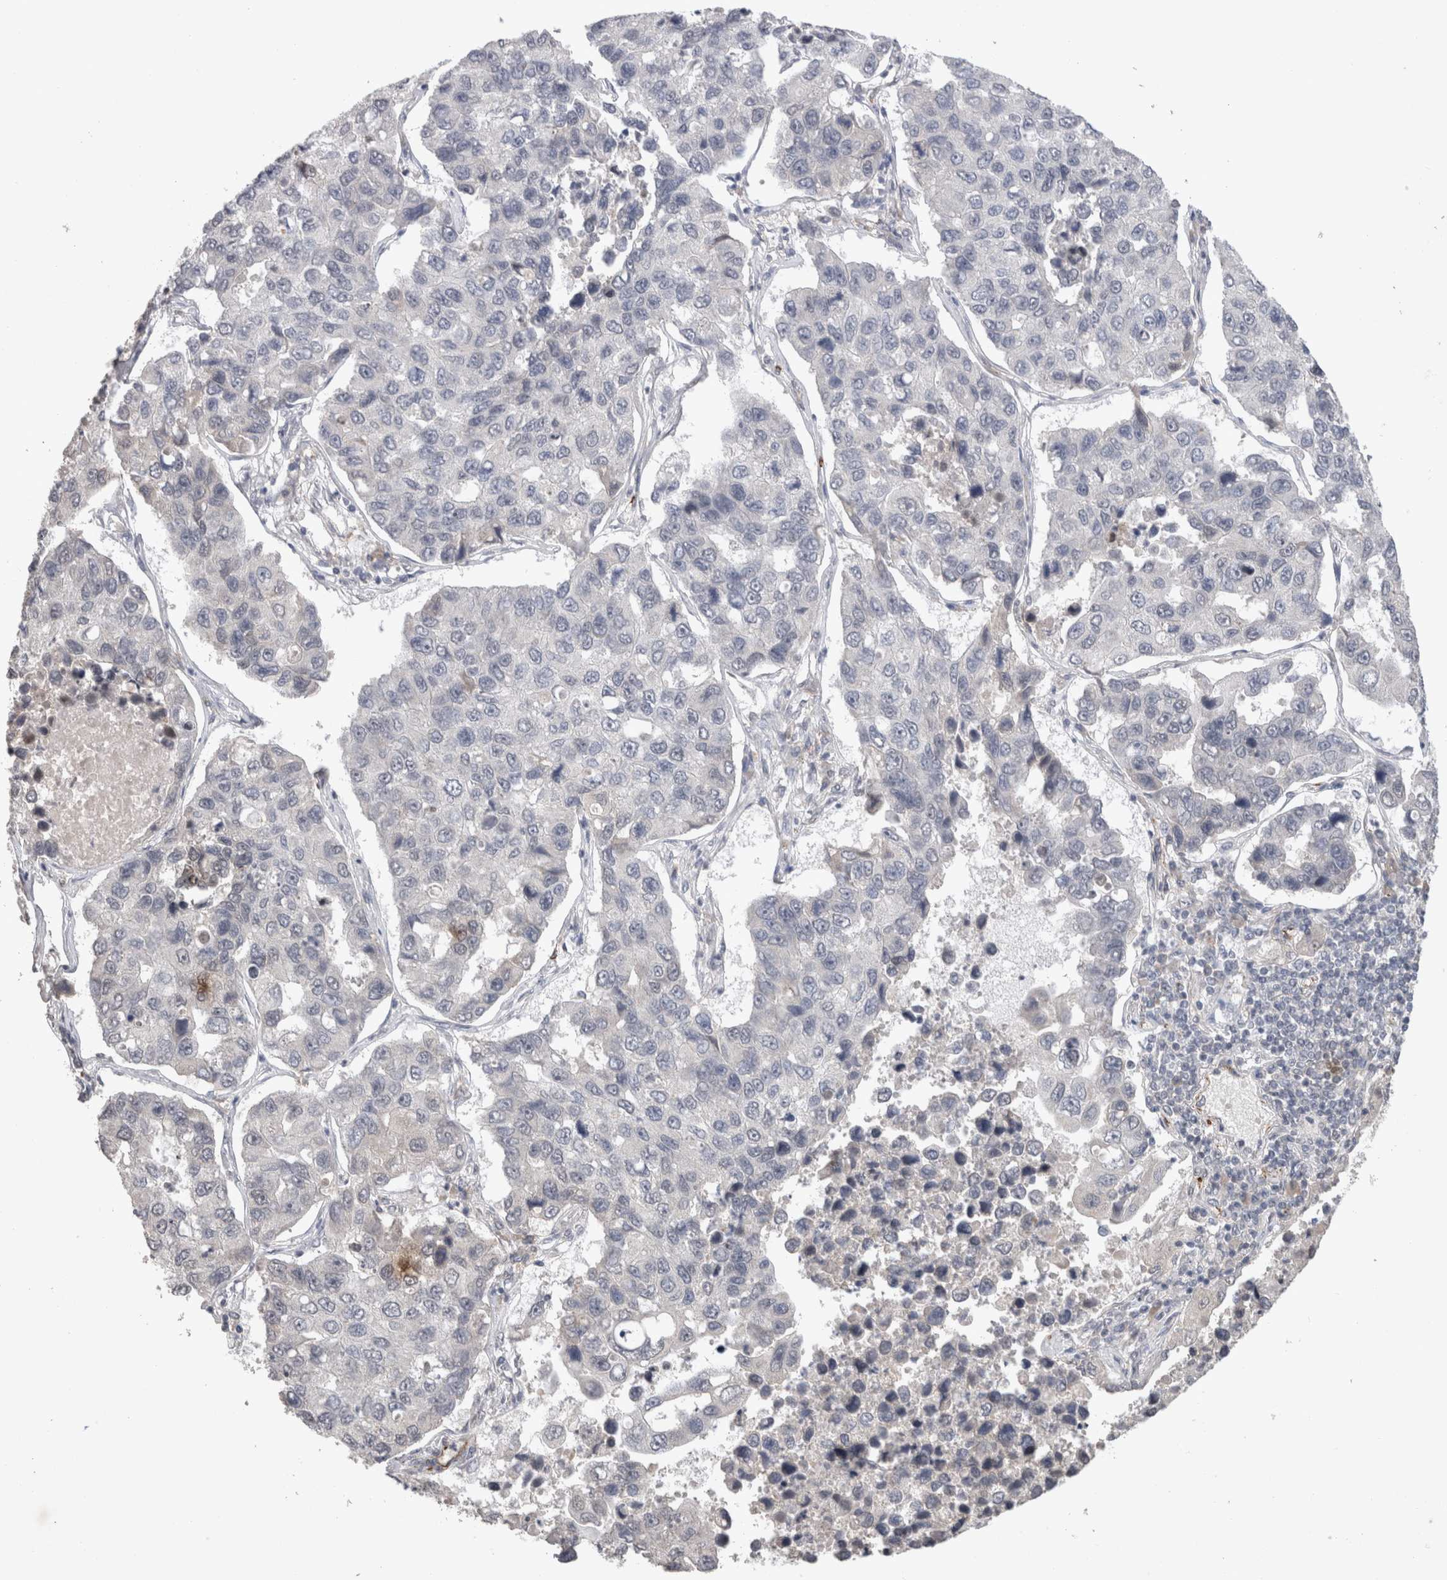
{"staining": {"intensity": "negative", "quantity": "none", "location": "none"}, "tissue": "lung cancer", "cell_type": "Tumor cells", "image_type": "cancer", "snomed": [{"axis": "morphology", "description": "Adenocarcinoma, NOS"}, {"axis": "topography", "description": "Lung"}], "caption": "Immunohistochemical staining of lung cancer (adenocarcinoma) exhibits no significant positivity in tumor cells.", "gene": "CDH13", "patient": {"sex": "male", "age": 64}}